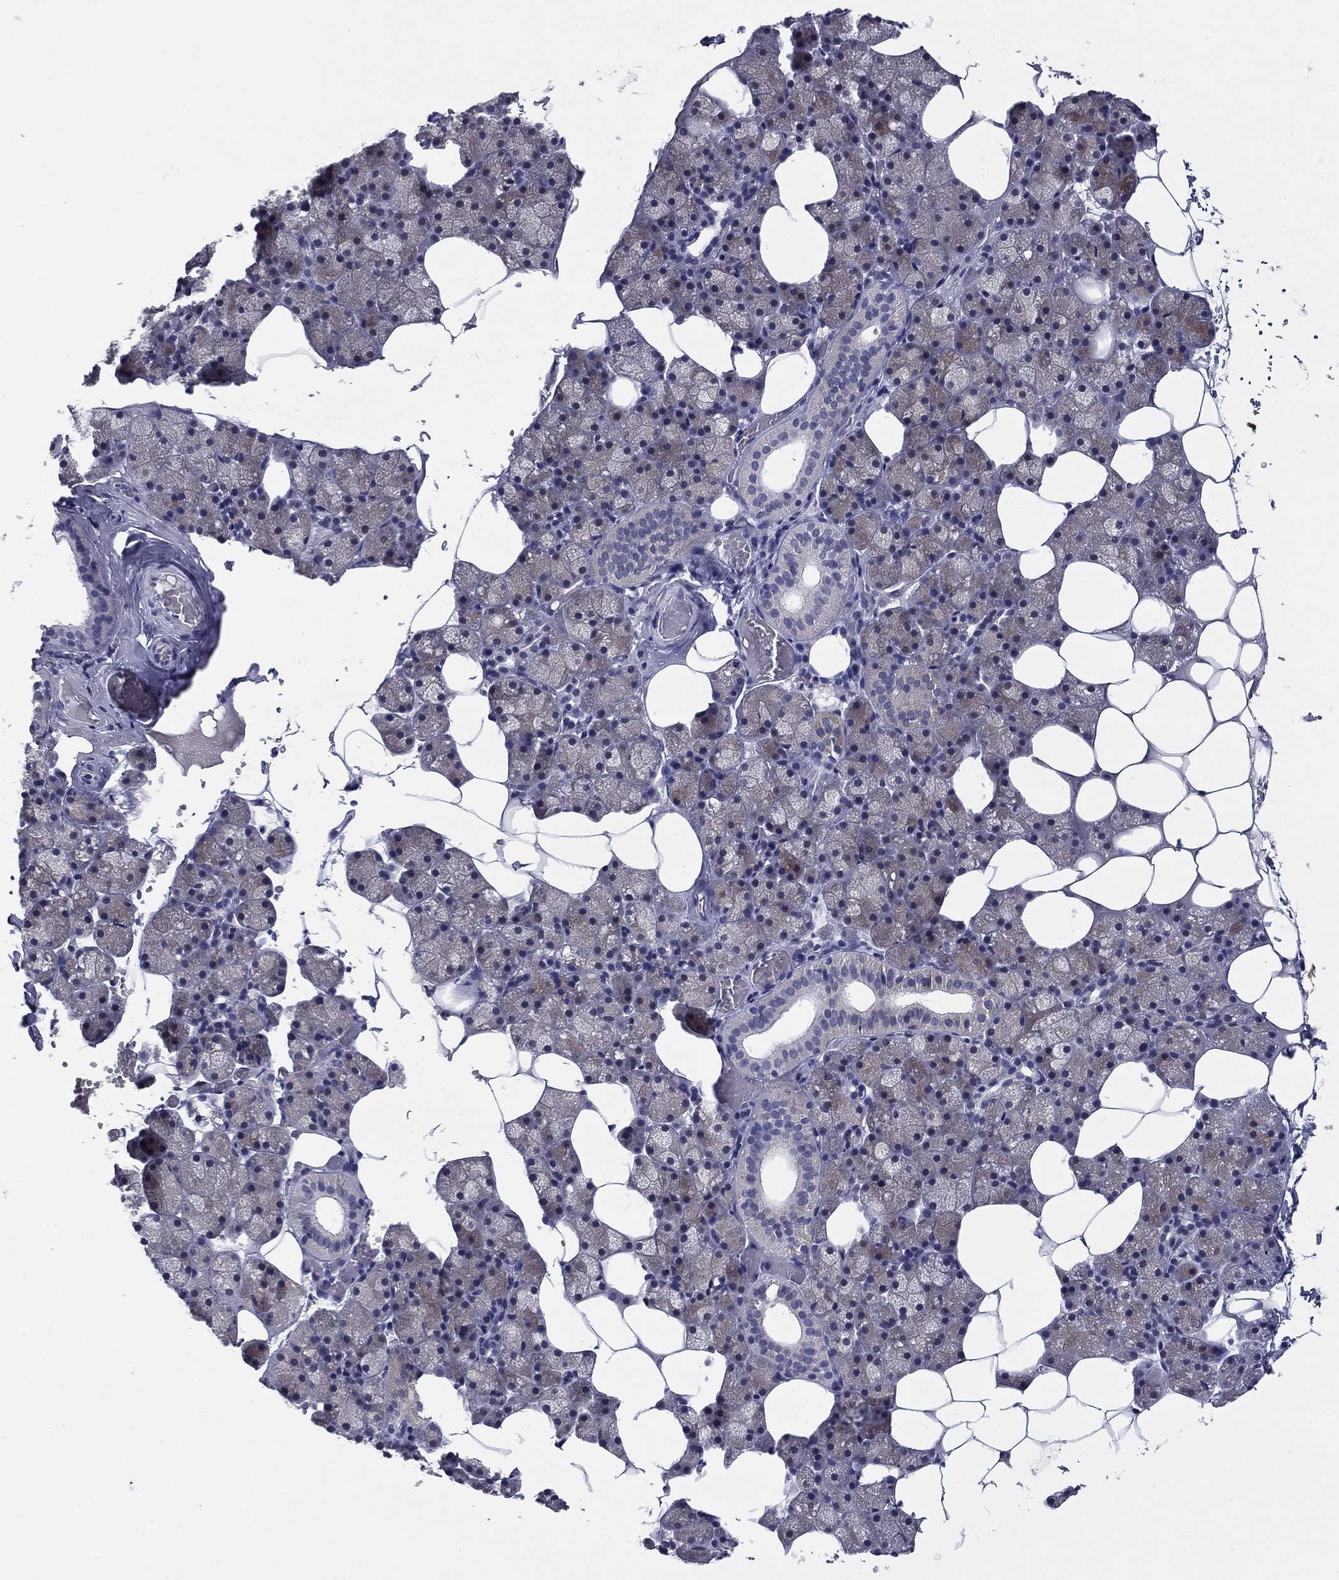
{"staining": {"intensity": "negative", "quantity": "none", "location": "none"}, "tissue": "salivary gland", "cell_type": "Glandular cells", "image_type": "normal", "snomed": [{"axis": "morphology", "description": "Normal tissue, NOS"}, {"axis": "topography", "description": "Salivary gland"}], "caption": "Immunohistochemistry (IHC) histopathology image of normal human salivary gland stained for a protein (brown), which shows no expression in glandular cells.", "gene": "REXO5", "patient": {"sex": "male", "age": 38}}